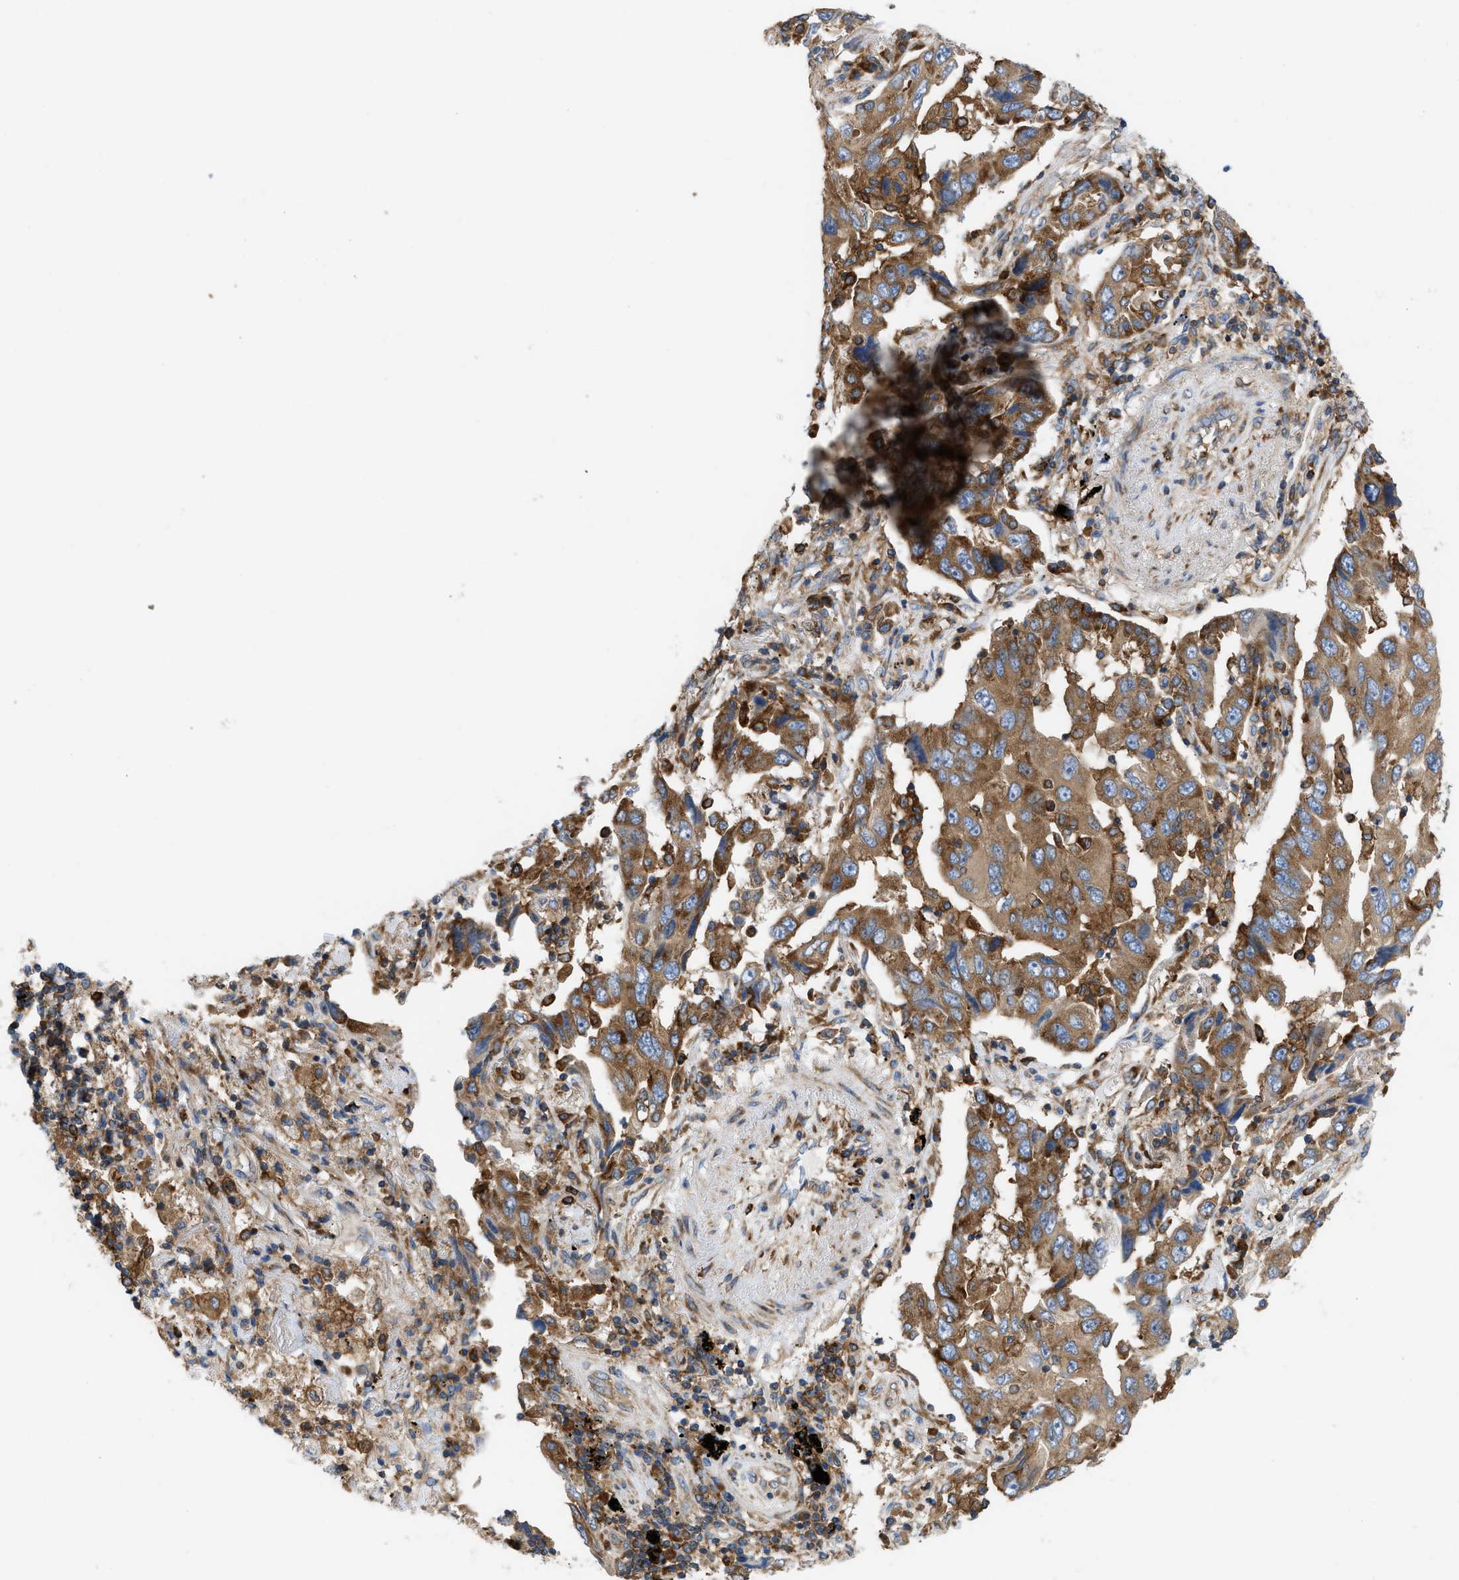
{"staining": {"intensity": "moderate", "quantity": ">75%", "location": "cytoplasmic/membranous"}, "tissue": "lung cancer", "cell_type": "Tumor cells", "image_type": "cancer", "snomed": [{"axis": "morphology", "description": "Adenocarcinoma, NOS"}, {"axis": "topography", "description": "Lung"}], "caption": "Lung adenocarcinoma tissue reveals moderate cytoplasmic/membranous staining in approximately >75% of tumor cells, visualized by immunohistochemistry.", "gene": "GPAT4", "patient": {"sex": "female", "age": 65}}